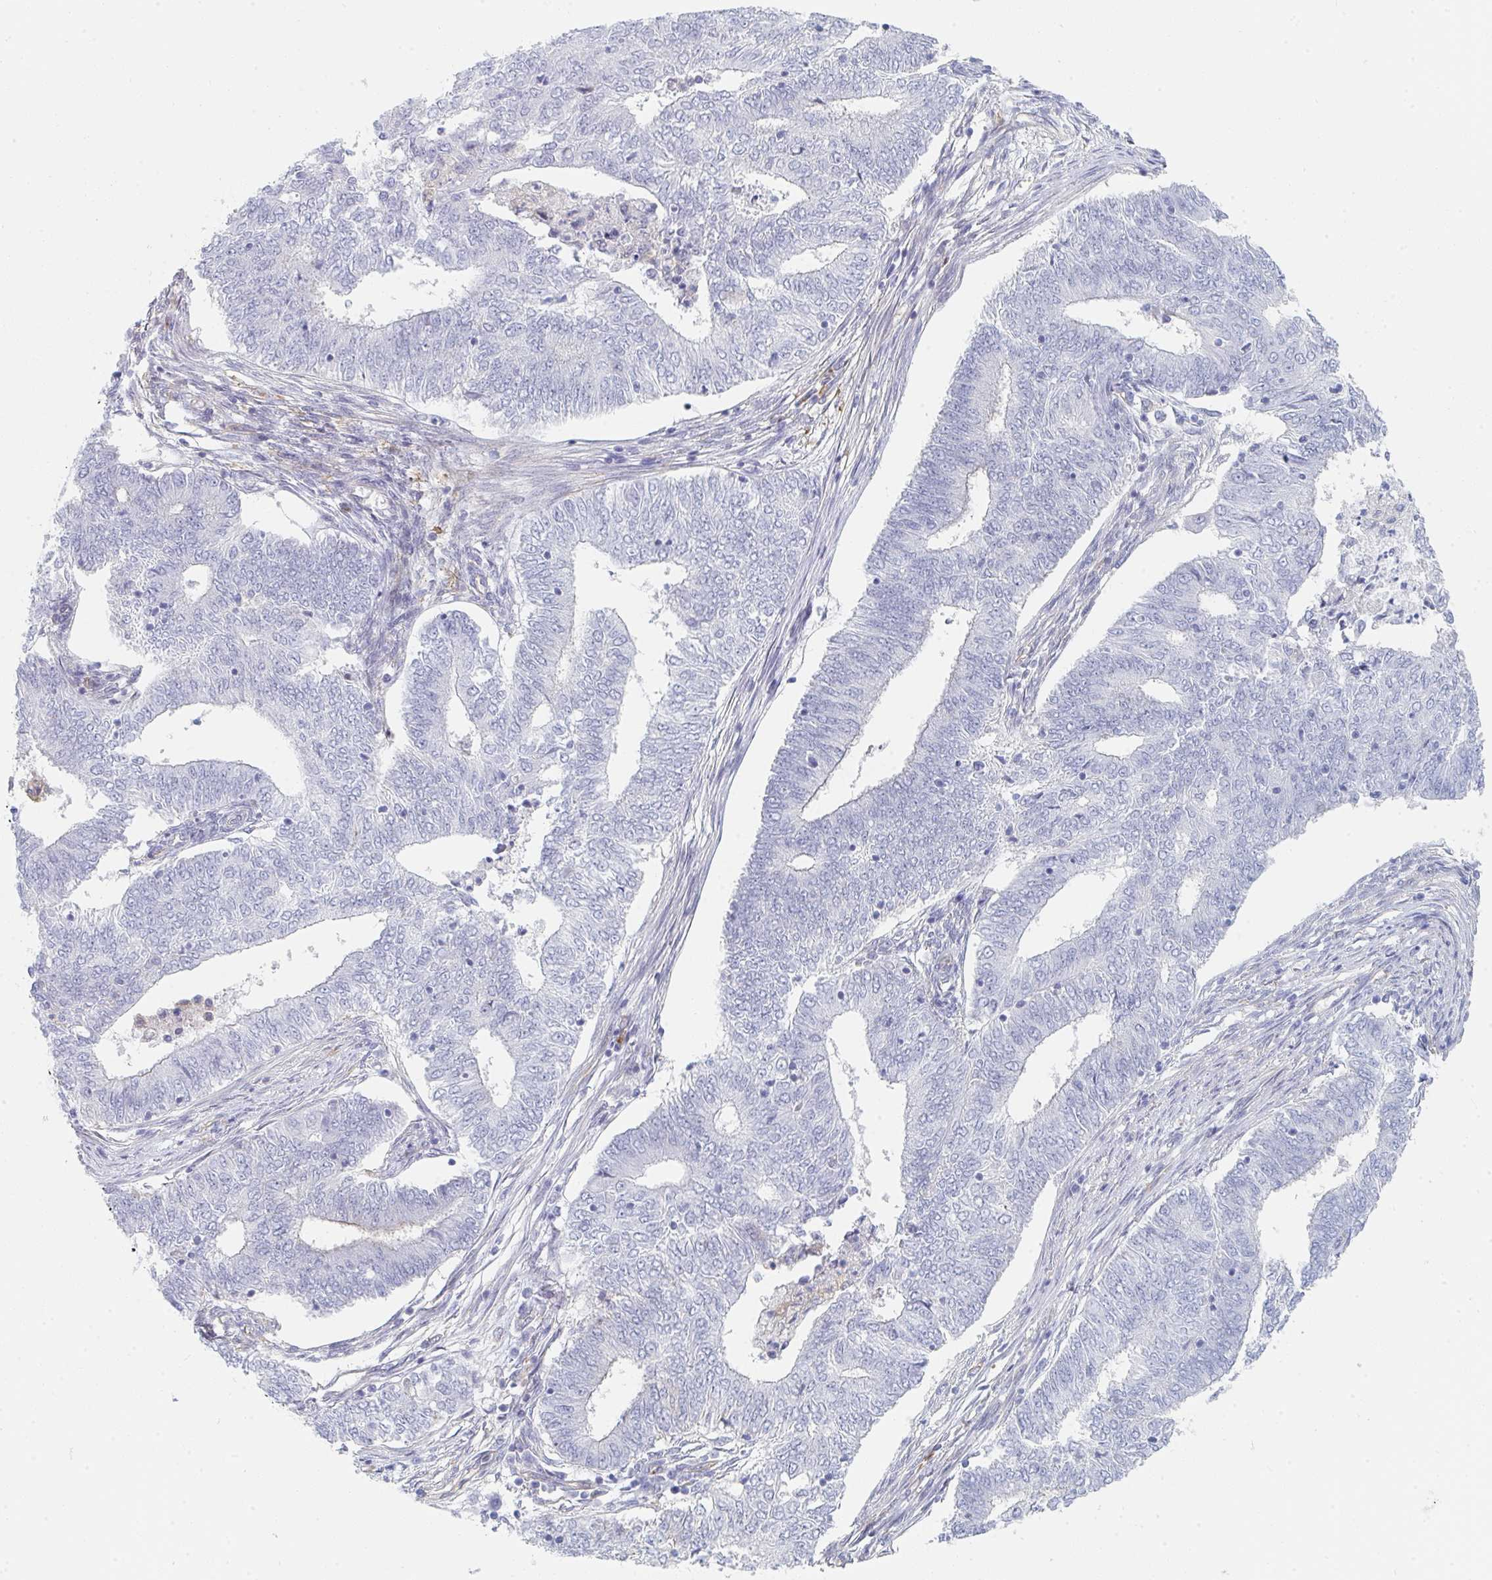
{"staining": {"intensity": "negative", "quantity": "none", "location": "none"}, "tissue": "endometrial cancer", "cell_type": "Tumor cells", "image_type": "cancer", "snomed": [{"axis": "morphology", "description": "Adenocarcinoma, NOS"}, {"axis": "topography", "description": "Endometrium"}], "caption": "This is an IHC histopathology image of endometrial adenocarcinoma. There is no positivity in tumor cells.", "gene": "DAB2", "patient": {"sex": "female", "age": 62}}